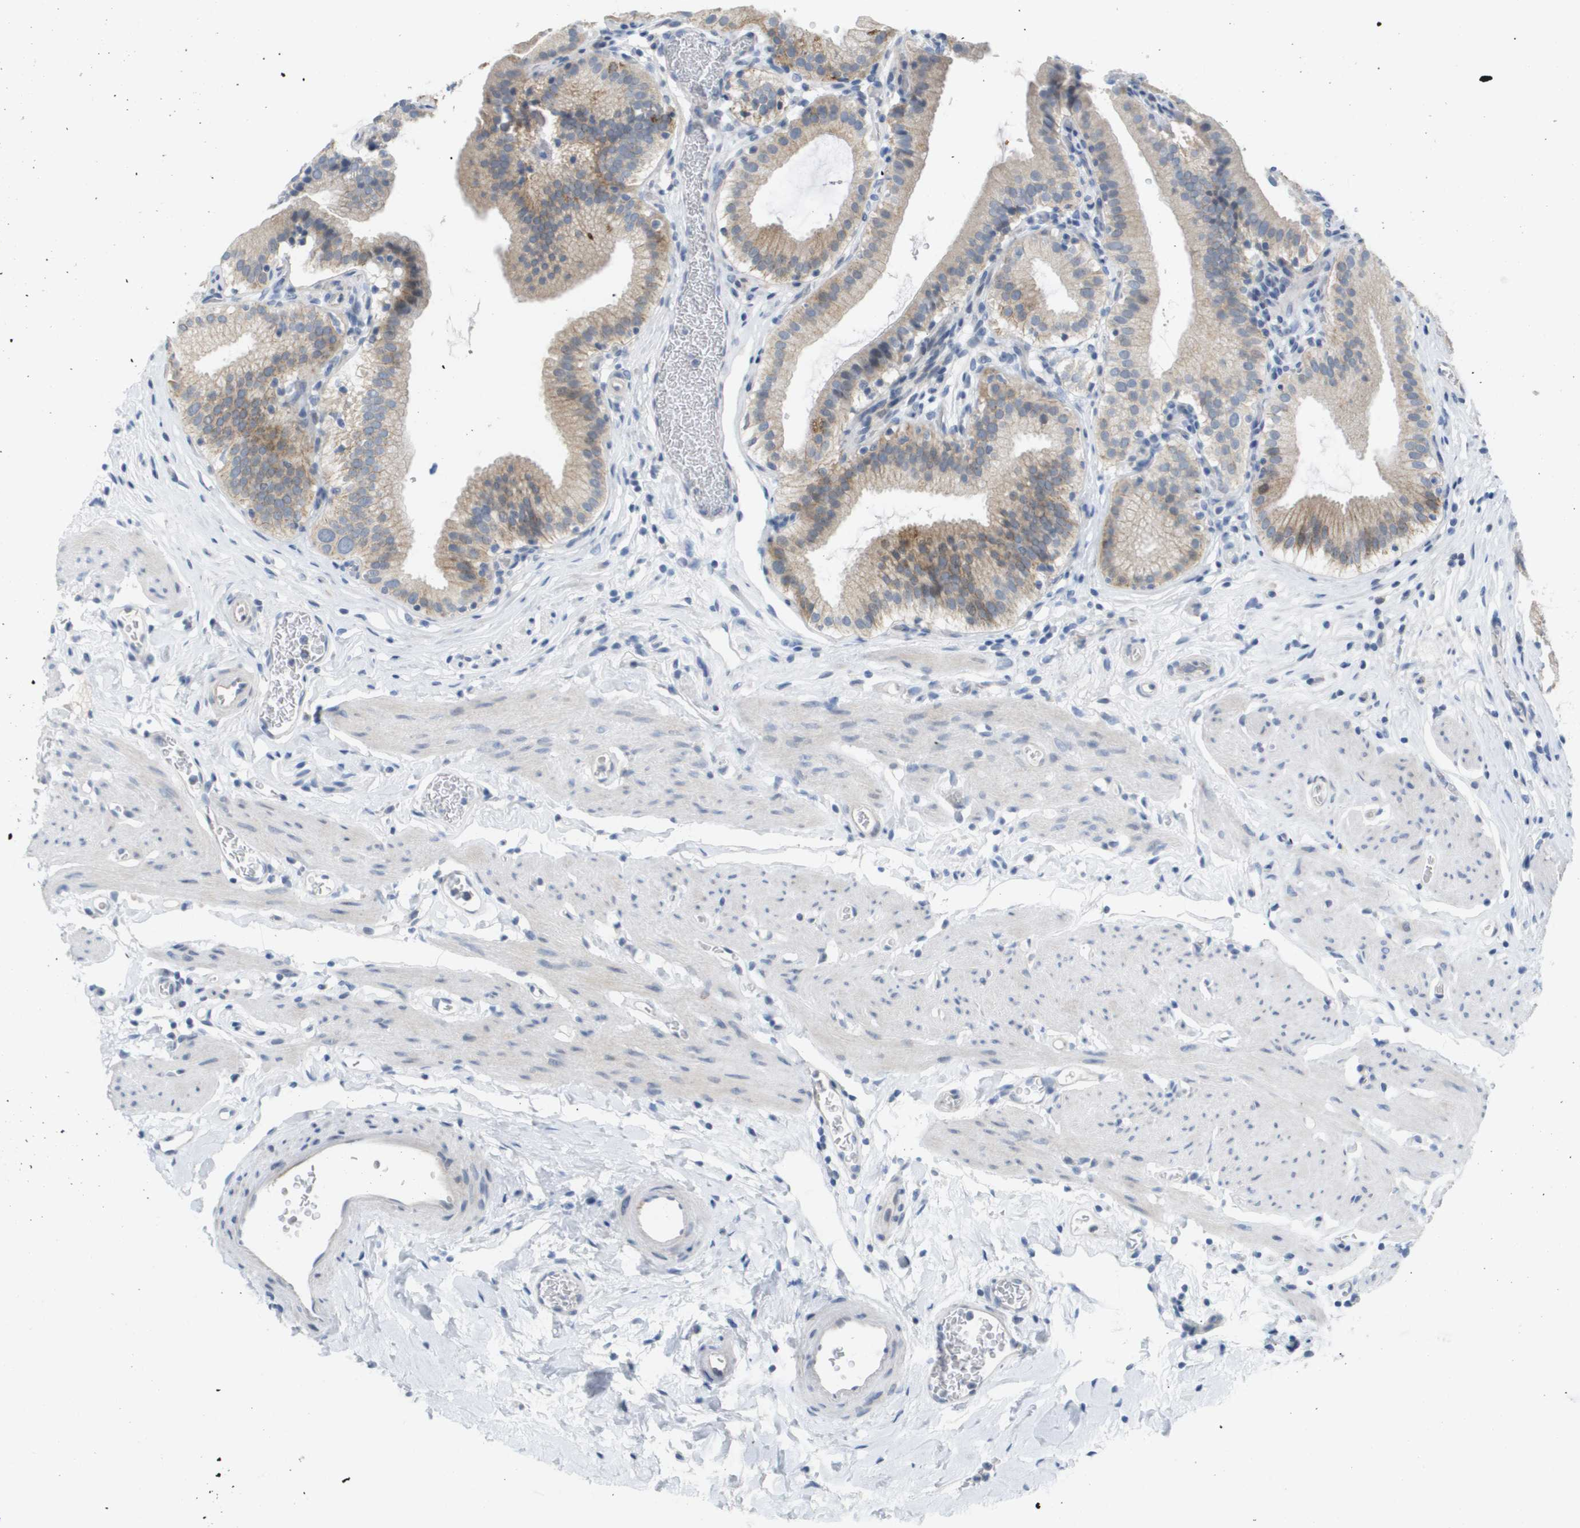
{"staining": {"intensity": "moderate", "quantity": ">75%", "location": "cytoplasmic/membranous"}, "tissue": "gallbladder", "cell_type": "Glandular cells", "image_type": "normal", "snomed": [{"axis": "morphology", "description": "Normal tissue, NOS"}, {"axis": "topography", "description": "Gallbladder"}], "caption": "The photomicrograph displays staining of unremarkable gallbladder, revealing moderate cytoplasmic/membranous protein staining (brown color) within glandular cells. (DAB (3,3'-diaminobenzidine) = brown stain, brightfield microscopy at high magnification).", "gene": "PDE4A", "patient": {"sex": "male", "age": 54}}